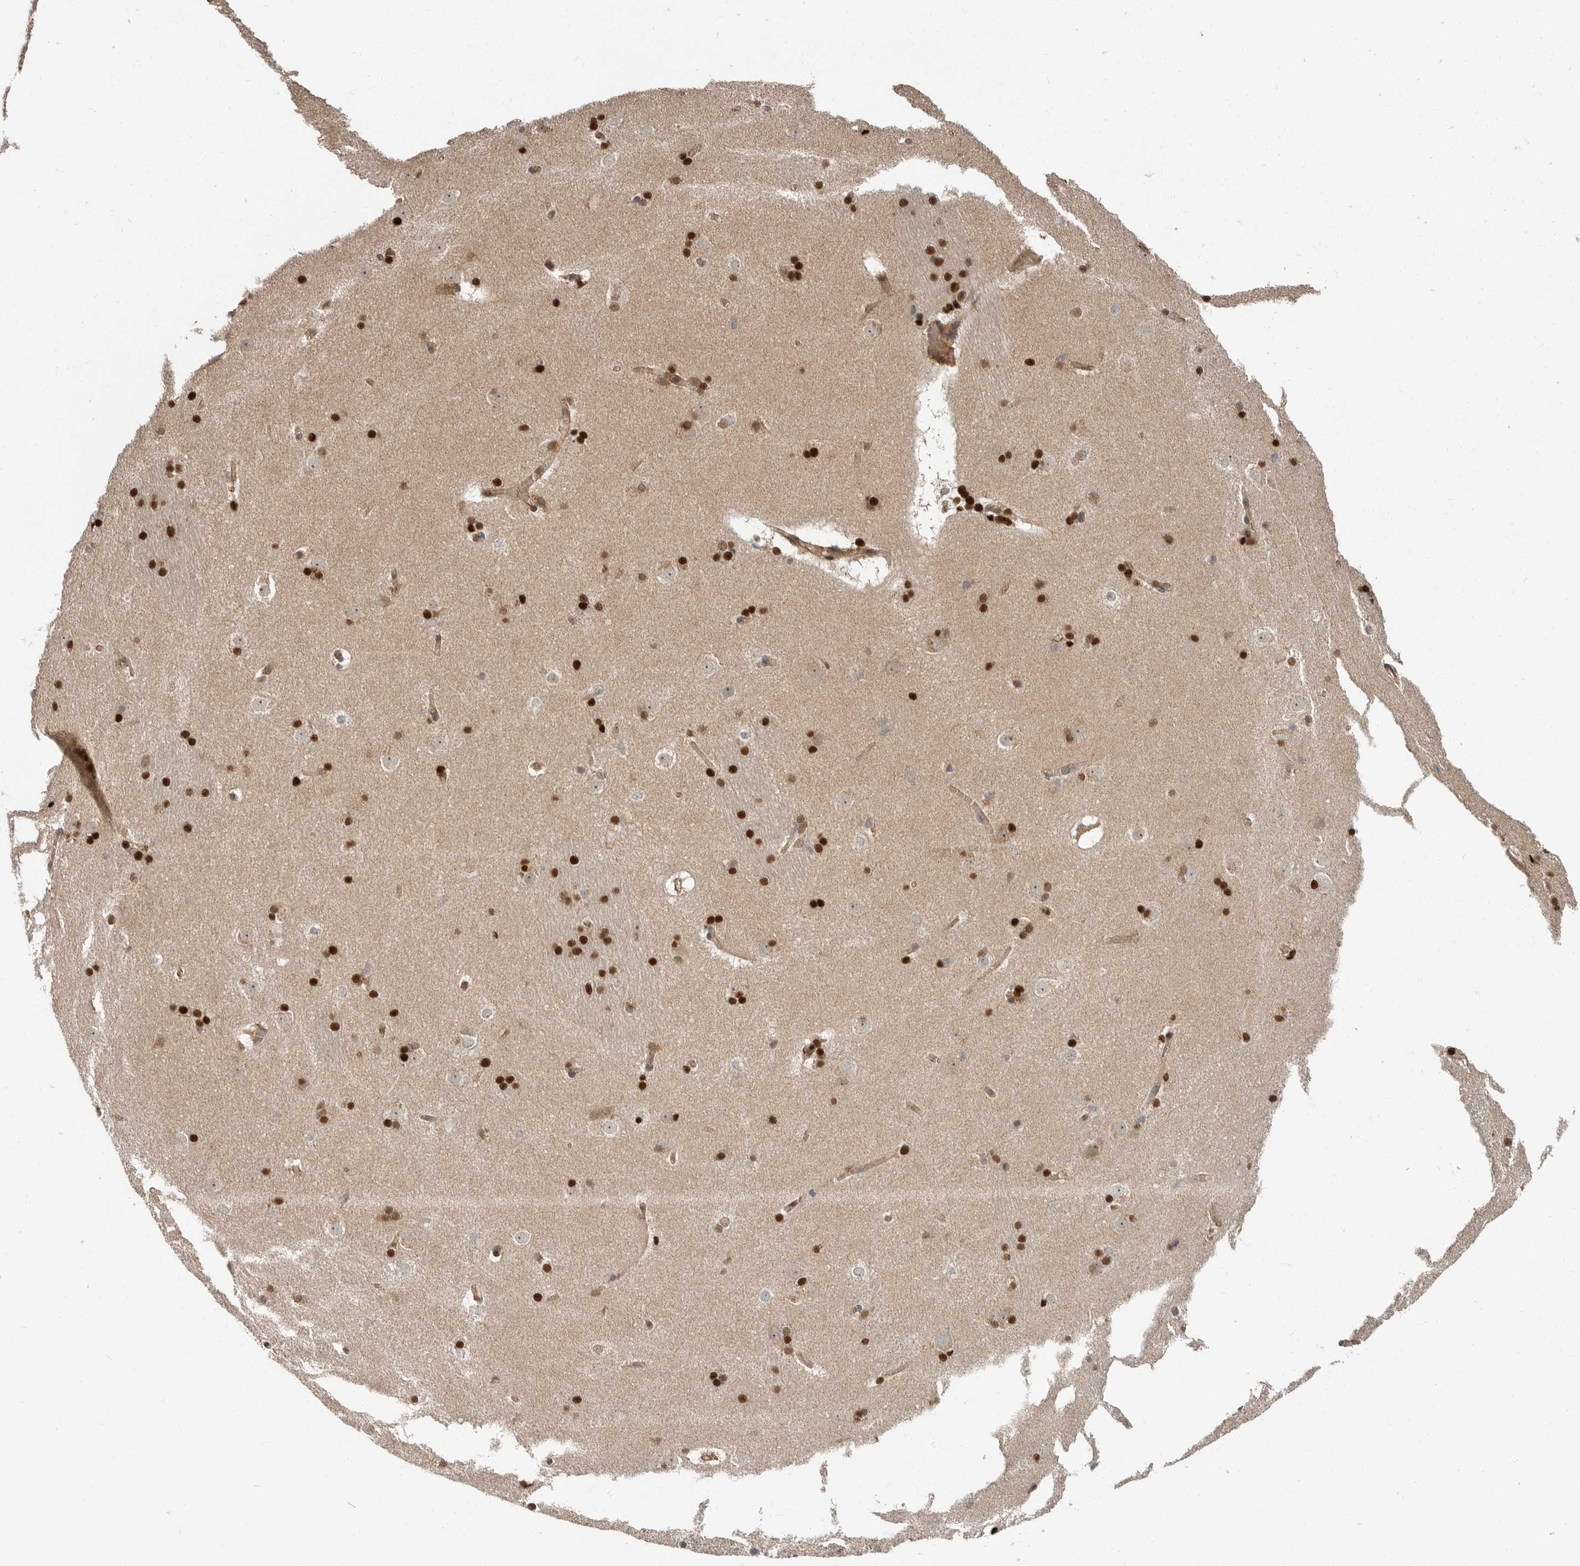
{"staining": {"intensity": "strong", "quantity": "25%-75%", "location": "cytoplasmic/membranous,nuclear"}, "tissue": "caudate", "cell_type": "Glial cells", "image_type": "normal", "snomed": [{"axis": "morphology", "description": "Normal tissue, NOS"}, {"axis": "topography", "description": "Lateral ventricle wall"}], "caption": "The photomicrograph exhibits staining of normal caudate, revealing strong cytoplasmic/membranous,nuclear protein expression (brown color) within glial cells.", "gene": "STRAP", "patient": {"sex": "female", "age": 19}}